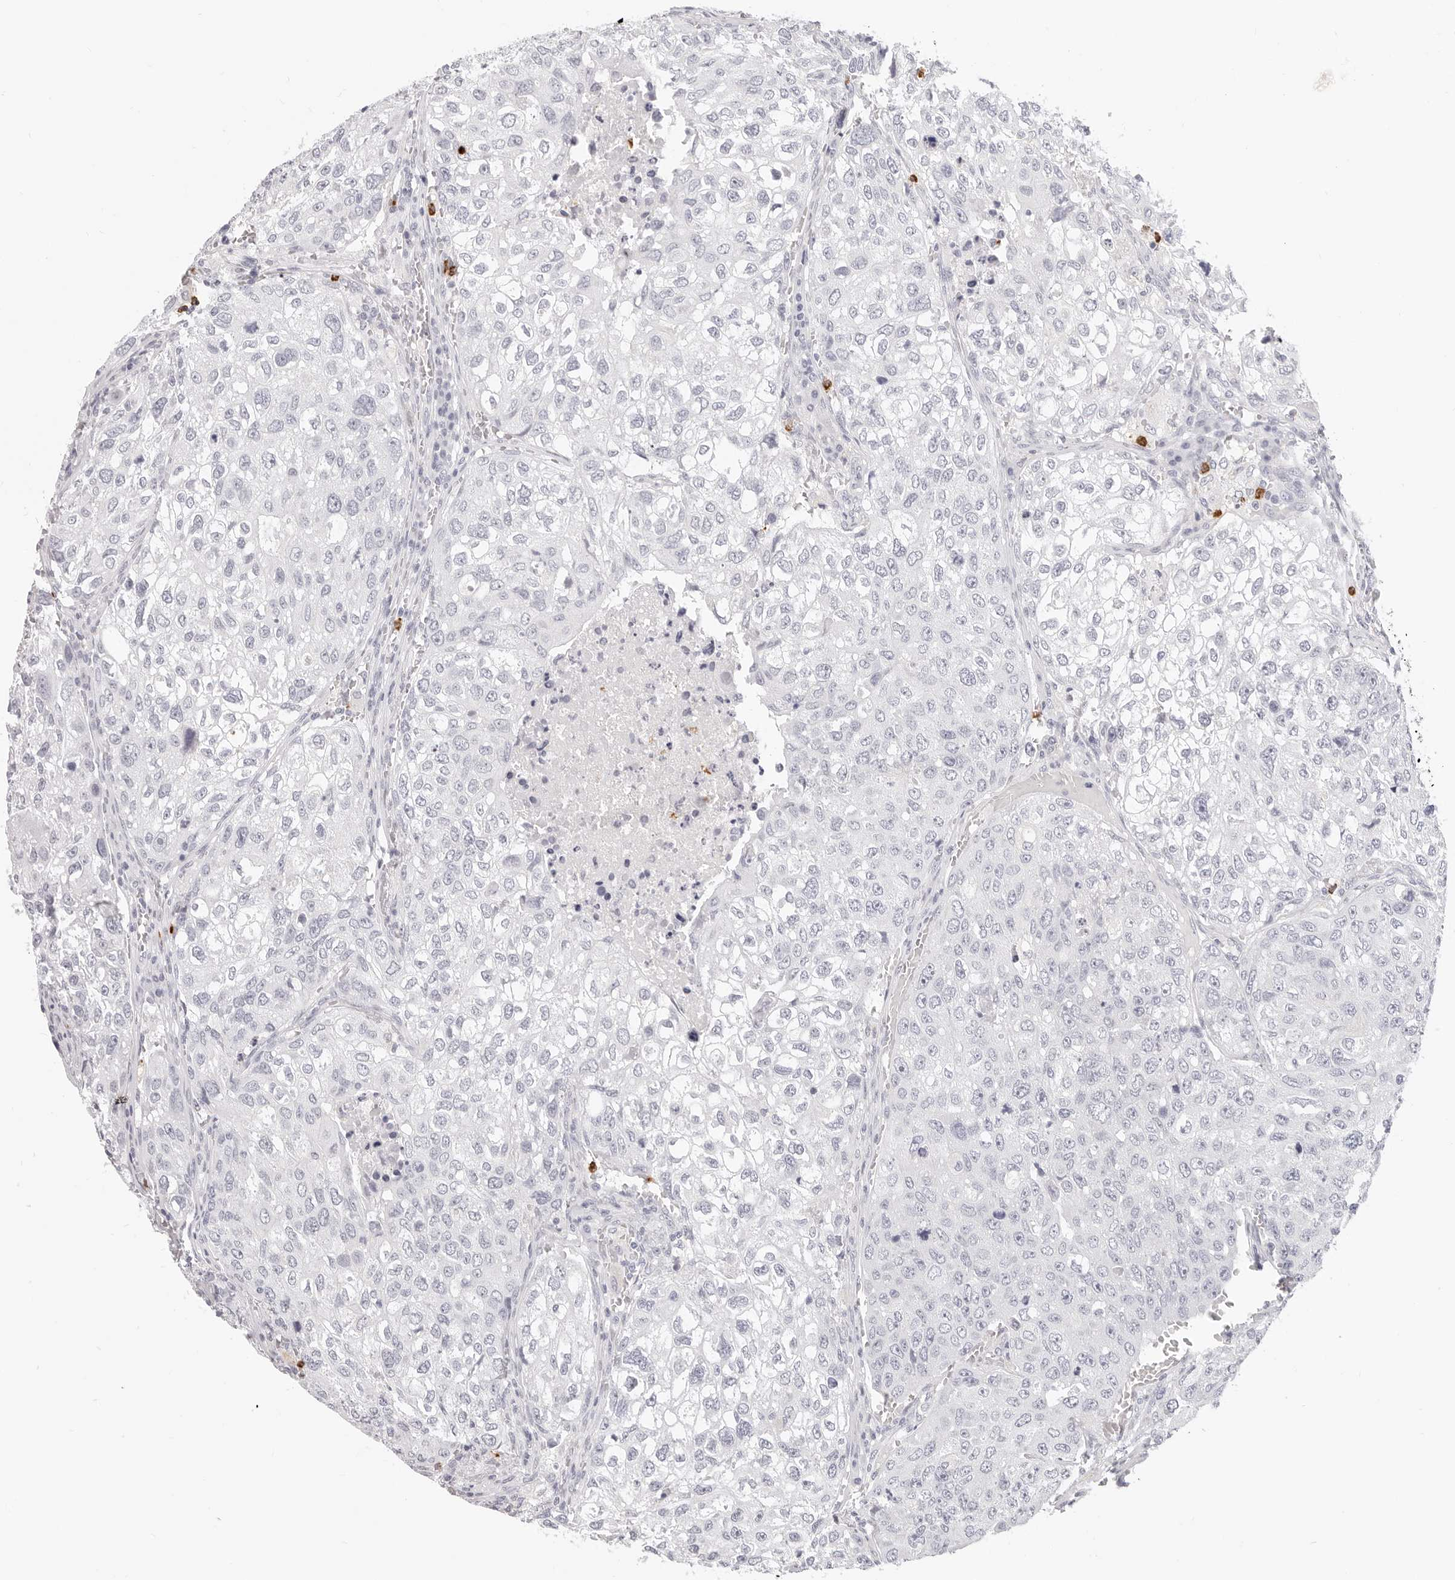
{"staining": {"intensity": "negative", "quantity": "none", "location": "none"}, "tissue": "urothelial cancer", "cell_type": "Tumor cells", "image_type": "cancer", "snomed": [{"axis": "morphology", "description": "Urothelial carcinoma, High grade"}, {"axis": "topography", "description": "Lymph node"}, {"axis": "topography", "description": "Urinary bladder"}], "caption": "Immunohistochemistry micrograph of neoplastic tissue: high-grade urothelial carcinoma stained with DAB shows no significant protein staining in tumor cells. (DAB (3,3'-diaminobenzidine) immunohistochemistry (IHC), high magnification).", "gene": "CAMP", "patient": {"sex": "male", "age": 51}}